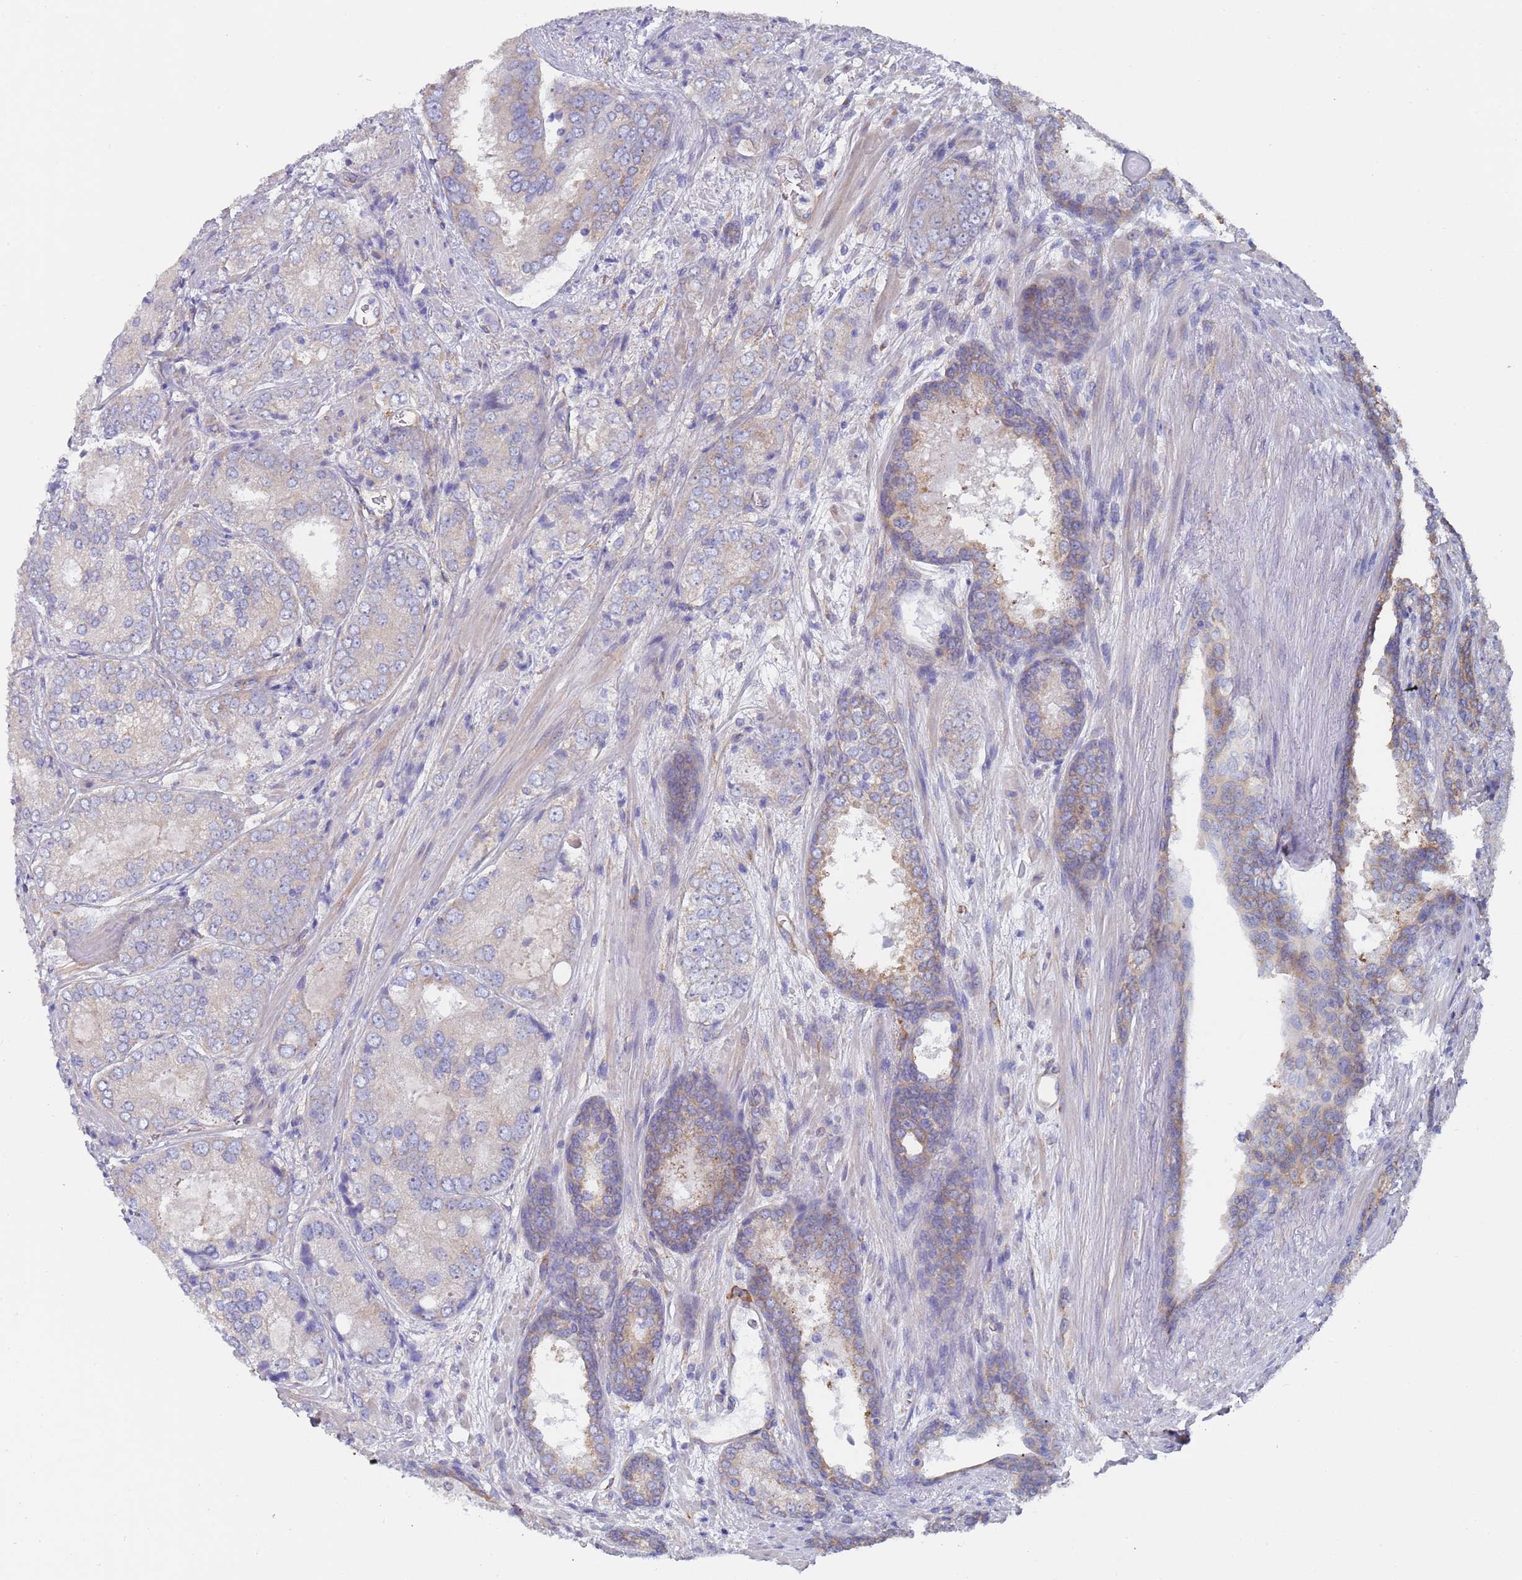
{"staining": {"intensity": "moderate", "quantity": "<25%", "location": "cytoplasmic/membranous"}, "tissue": "prostate cancer", "cell_type": "Tumor cells", "image_type": "cancer", "snomed": [{"axis": "morphology", "description": "Adenocarcinoma, High grade"}, {"axis": "topography", "description": "Prostate"}], "caption": "A low amount of moderate cytoplasmic/membranous positivity is present in about <25% of tumor cells in prostate cancer tissue. (DAB (3,3'-diaminobenzidine) IHC, brown staining for protein, blue staining for nuclei).", "gene": "ZNF844", "patient": {"sex": "male", "age": 63}}